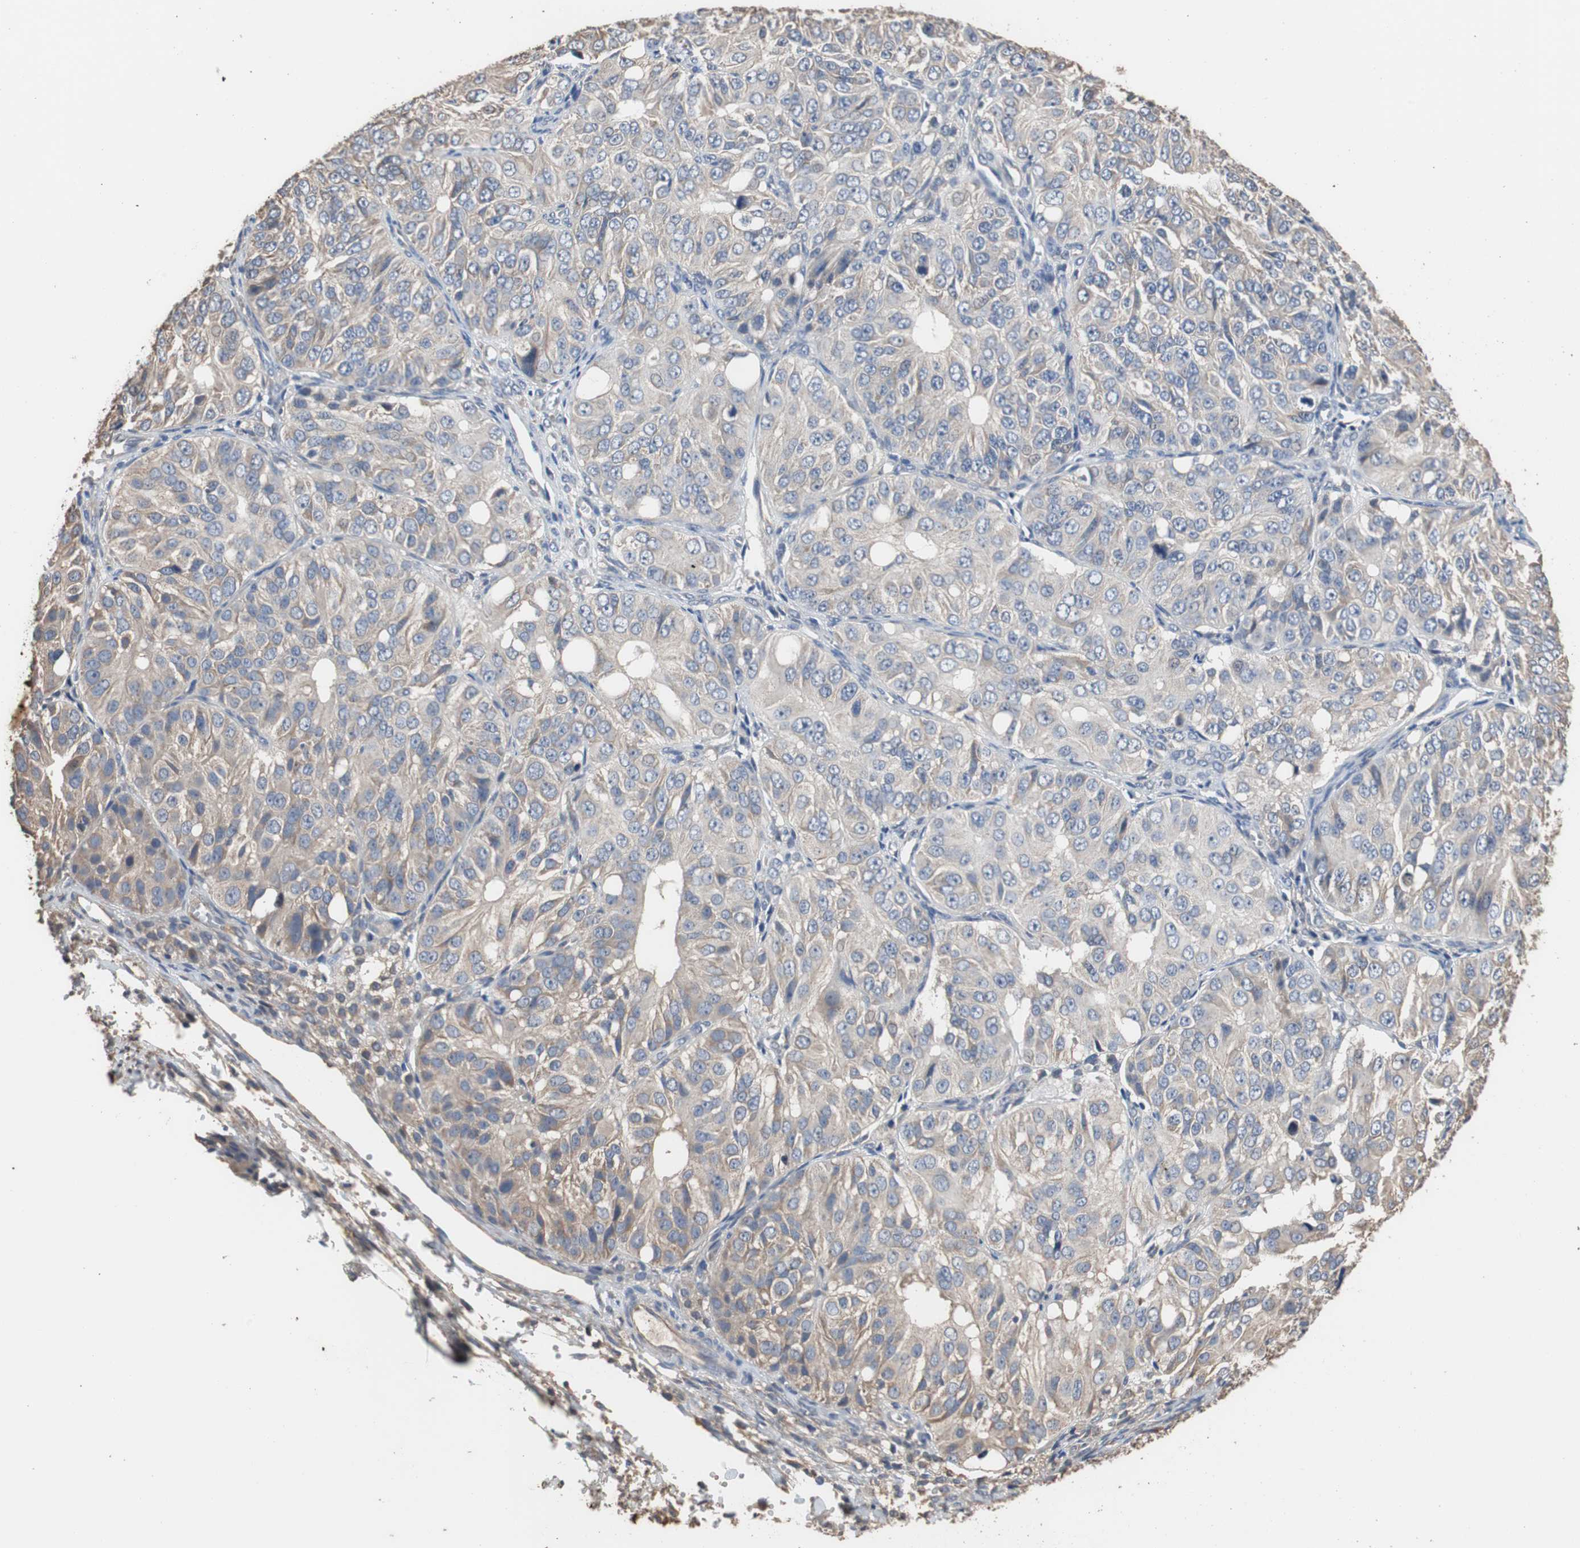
{"staining": {"intensity": "weak", "quantity": ">75%", "location": "cytoplasmic/membranous"}, "tissue": "ovarian cancer", "cell_type": "Tumor cells", "image_type": "cancer", "snomed": [{"axis": "morphology", "description": "Carcinoma, endometroid"}, {"axis": "topography", "description": "Ovary"}], "caption": "Ovarian cancer stained with a brown dye displays weak cytoplasmic/membranous positive staining in approximately >75% of tumor cells.", "gene": "SCIMP", "patient": {"sex": "female", "age": 51}}